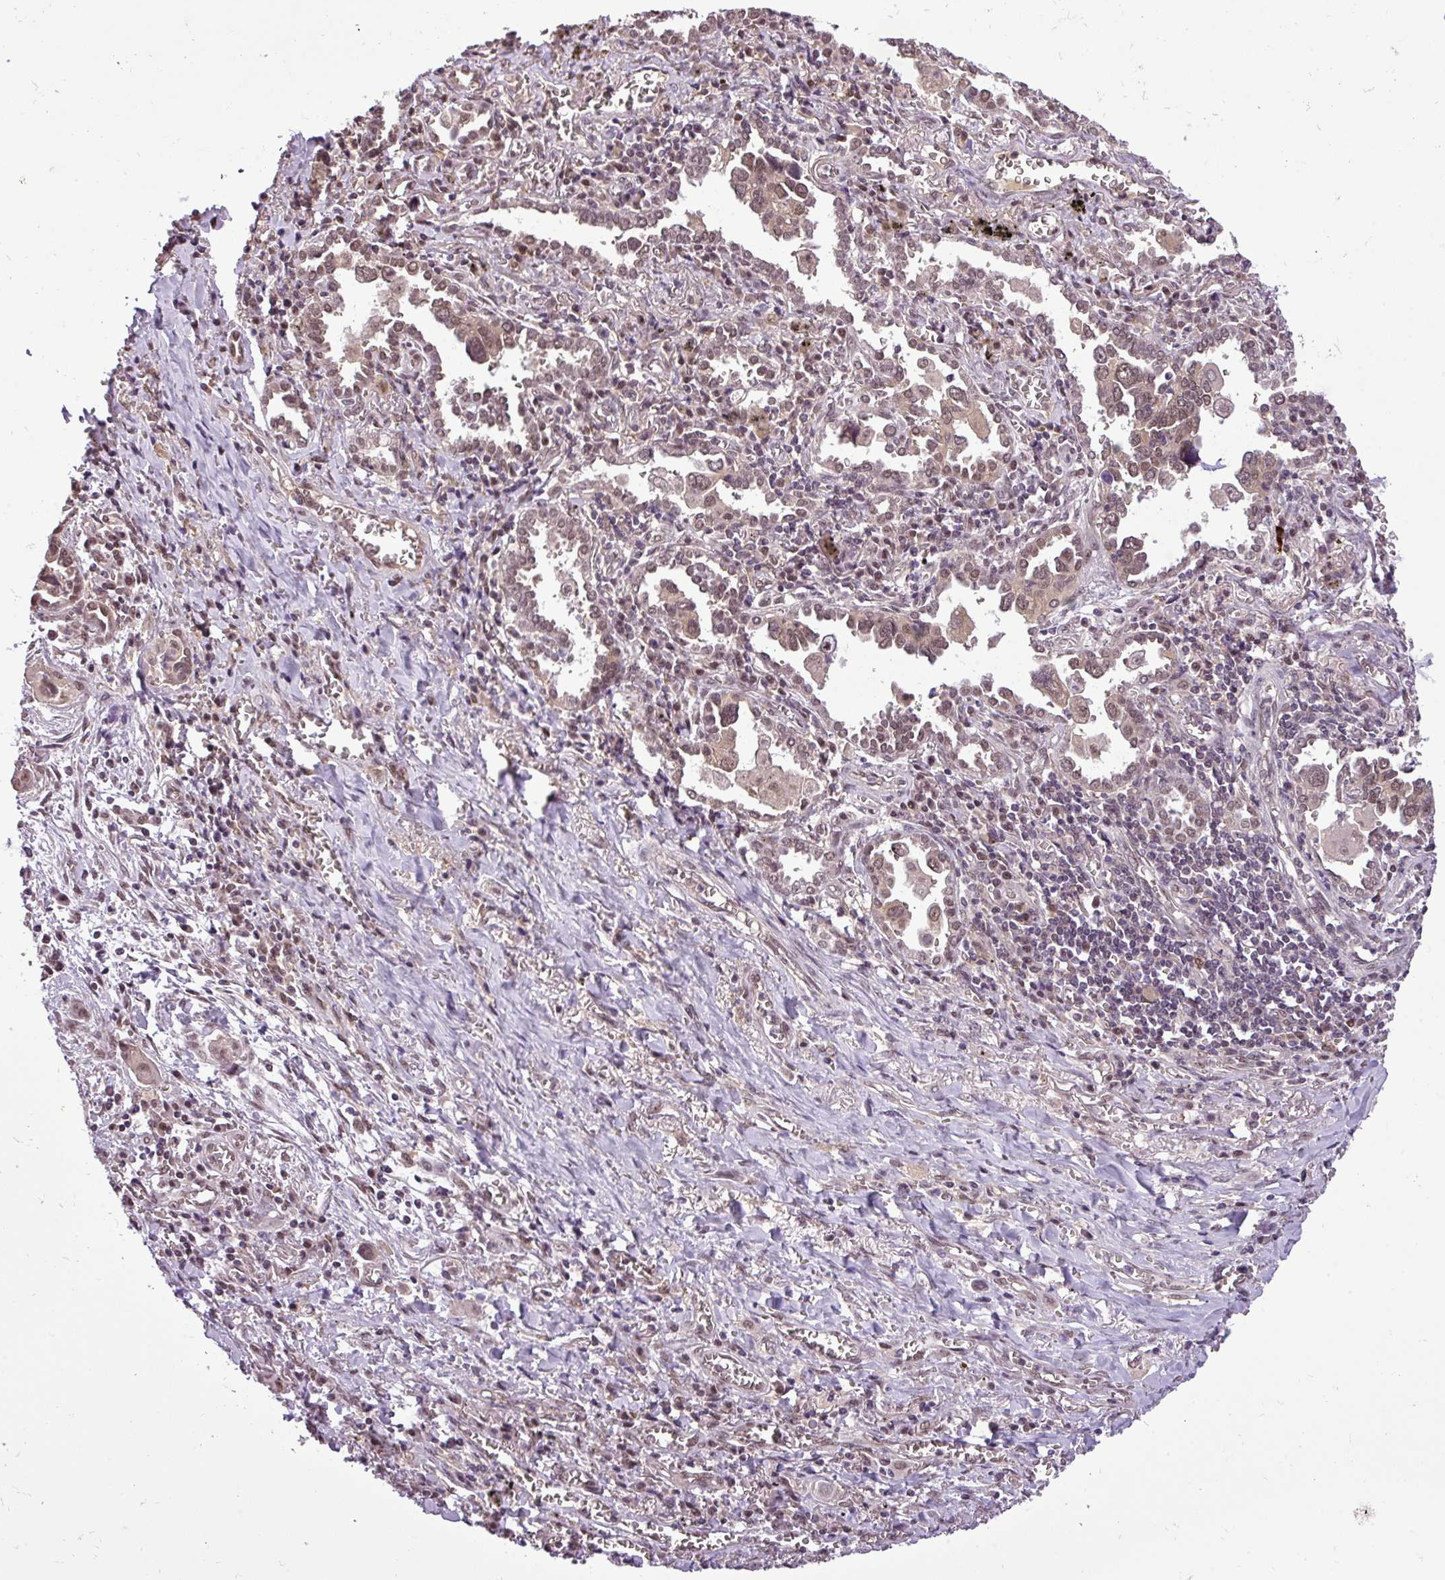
{"staining": {"intensity": "weak", "quantity": "25%-75%", "location": "cytoplasmic/membranous,nuclear"}, "tissue": "lung cancer", "cell_type": "Tumor cells", "image_type": "cancer", "snomed": [{"axis": "morphology", "description": "Adenocarcinoma, NOS"}, {"axis": "topography", "description": "Lung"}], "caption": "An image of lung cancer stained for a protein exhibits weak cytoplasmic/membranous and nuclear brown staining in tumor cells. (DAB (3,3'-diaminobenzidine) IHC with brightfield microscopy, high magnification).", "gene": "MFHAS1", "patient": {"sex": "male", "age": 76}}